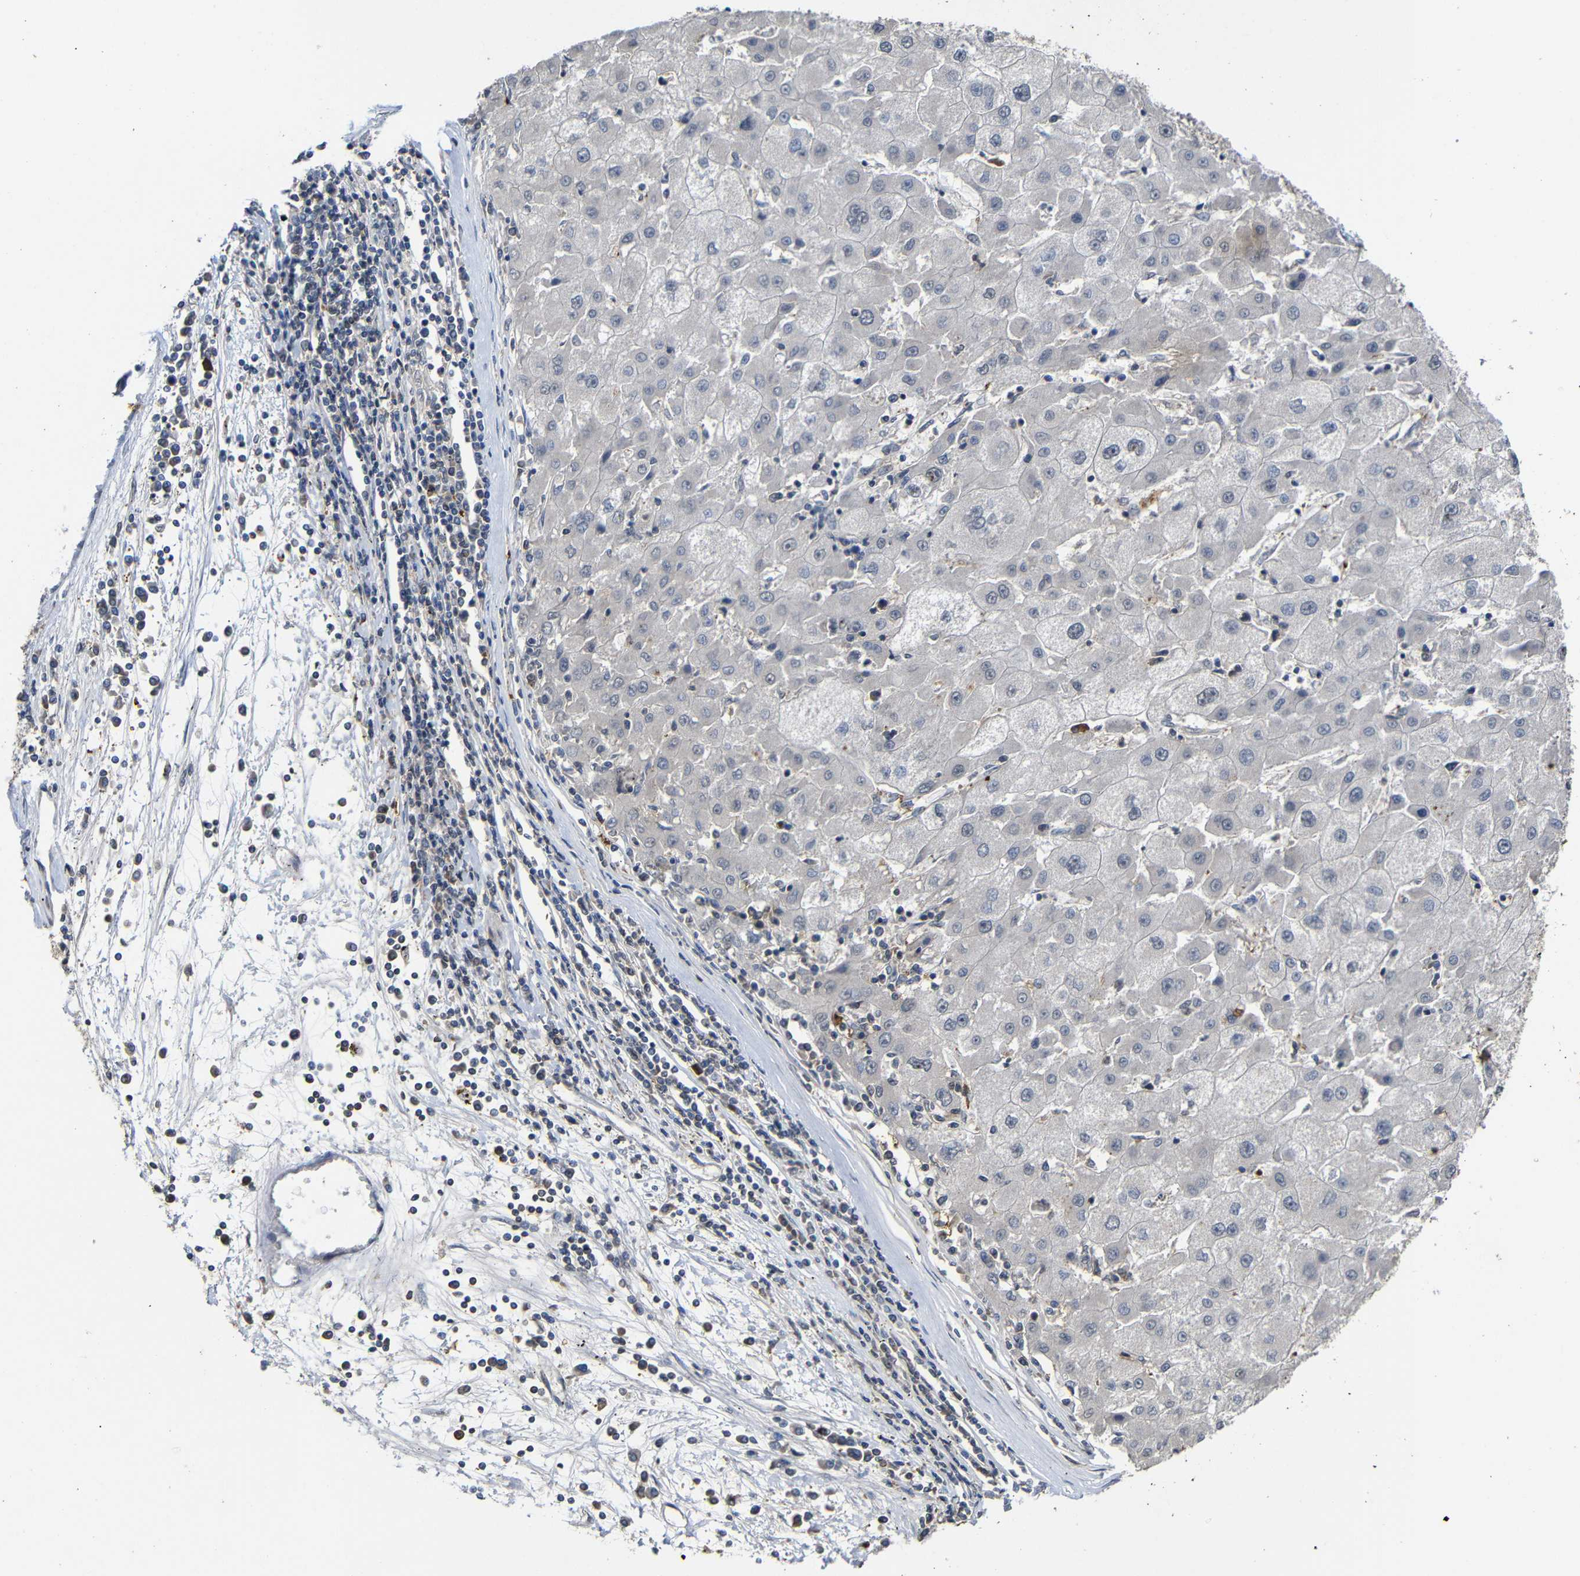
{"staining": {"intensity": "negative", "quantity": "none", "location": "none"}, "tissue": "liver cancer", "cell_type": "Tumor cells", "image_type": "cancer", "snomed": [{"axis": "morphology", "description": "Carcinoma, Hepatocellular, NOS"}, {"axis": "topography", "description": "Liver"}], "caption": "High magnification brightfield microscopy of liver hepatocellular carcinoma stained with DAB (brown) and counterstained with hematoxylin (blue): tumor cells show no significant expression. The staining was performed using DAB (3,3'-diaminobenzidine) to visualize the protein expression in brown, while the nuclei were stained in blue with hematoxylin (Magnification: 20x).", "gene": "ATG12", "patient": {"sex": "male", "age": 72}}